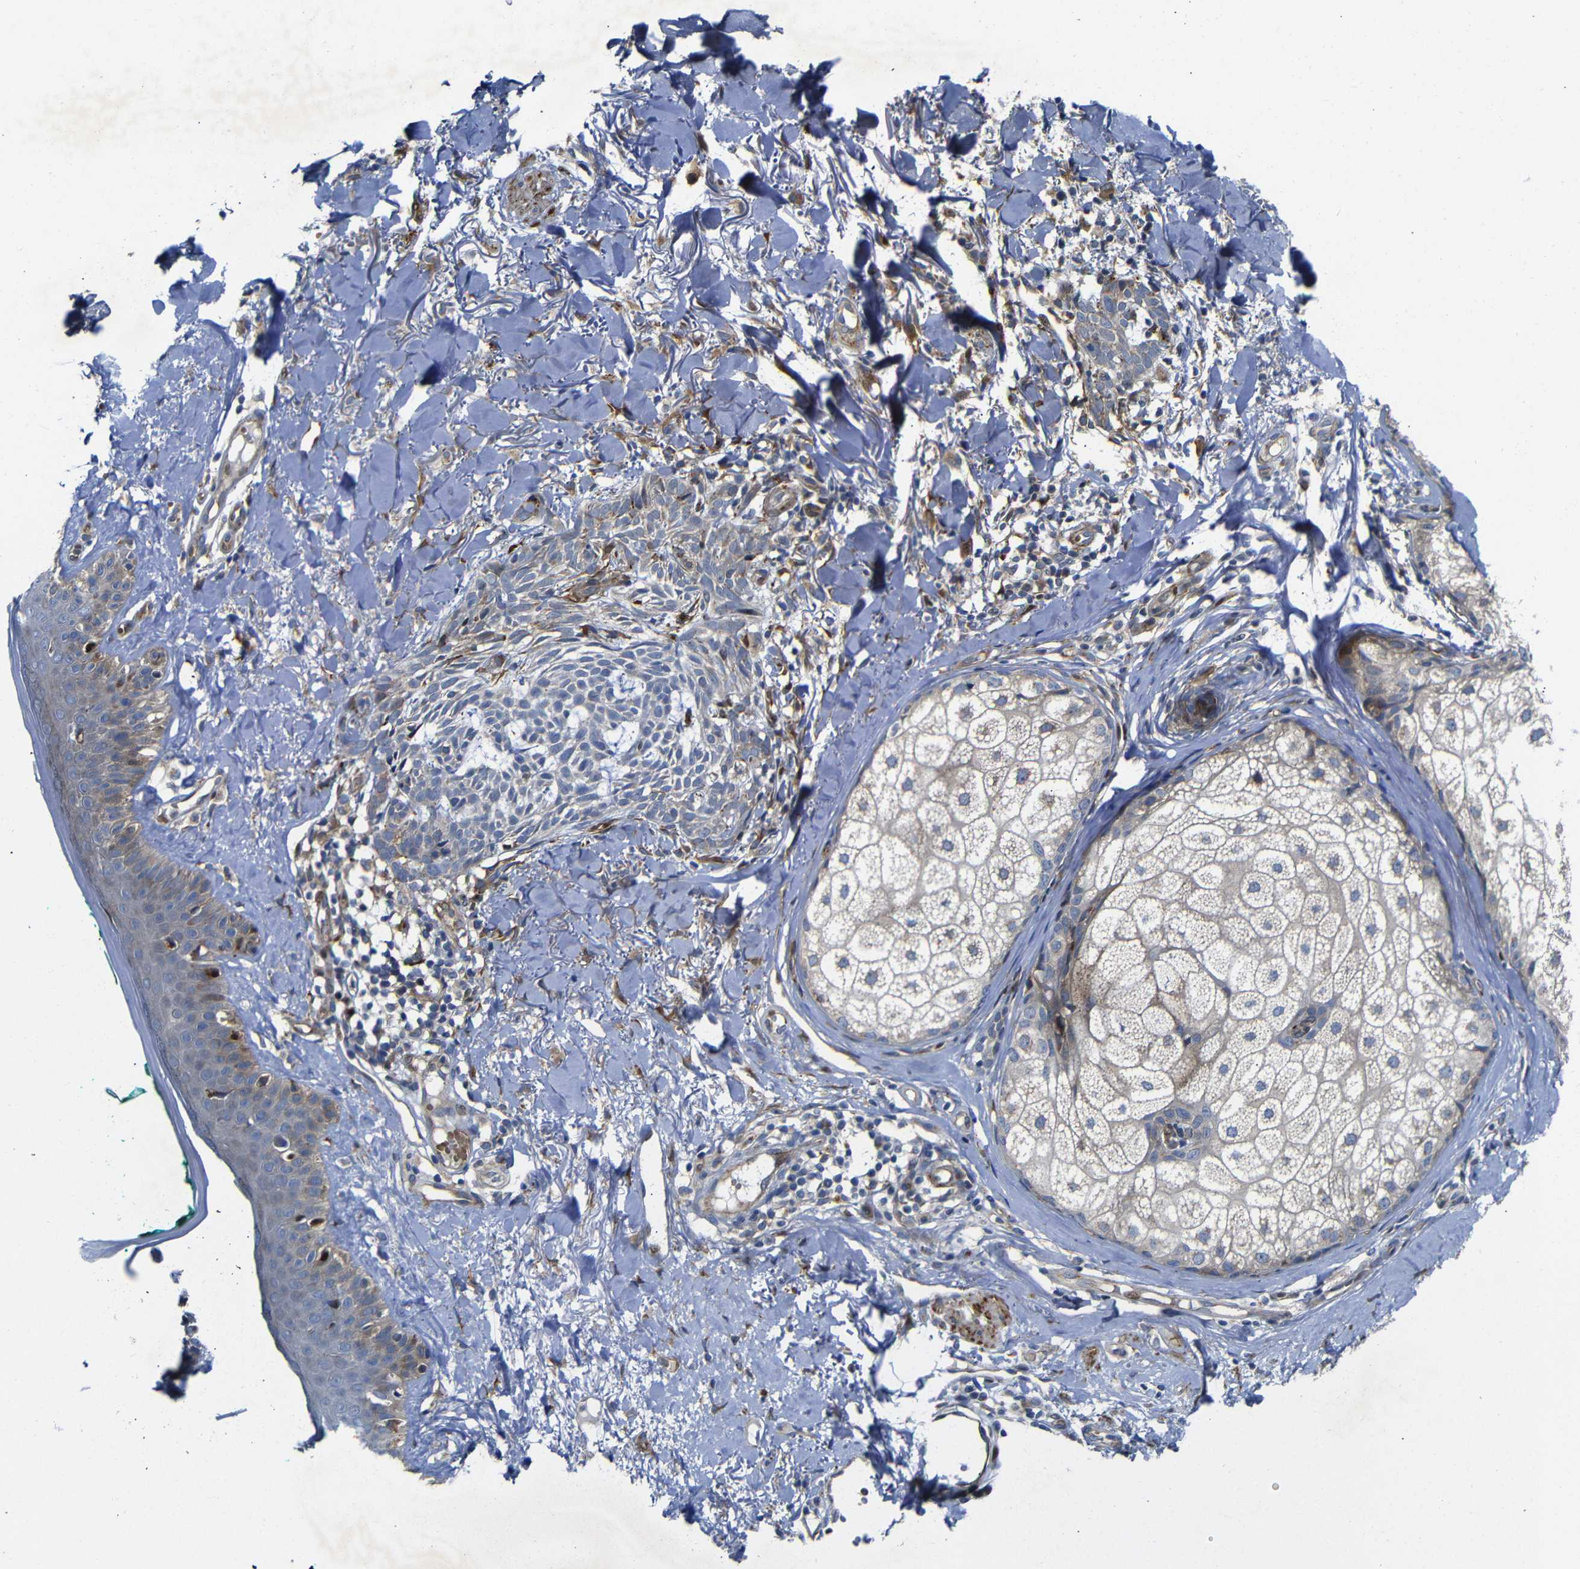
{"staining": {"intensity": "weak", "quantity": "25%-75%", "location": "cytoplasmic/membranous"}, "tissue": "skin cancer", "cell_type": "Tumor cells", "image_type": "cancer", "snomed": [{"axis": "morphology", "description": "Basal cell carcinoma"}, {"axis": "topography", "description": "Skin"}], "caption": "Tumor cells demonstrate weak cytoplasmic/membranous staining in approximately 25%-75% of cells in basal cell carcinoma (skin).", "gene": "PARP14", "patient": {"sex": "male", "age": 43}}